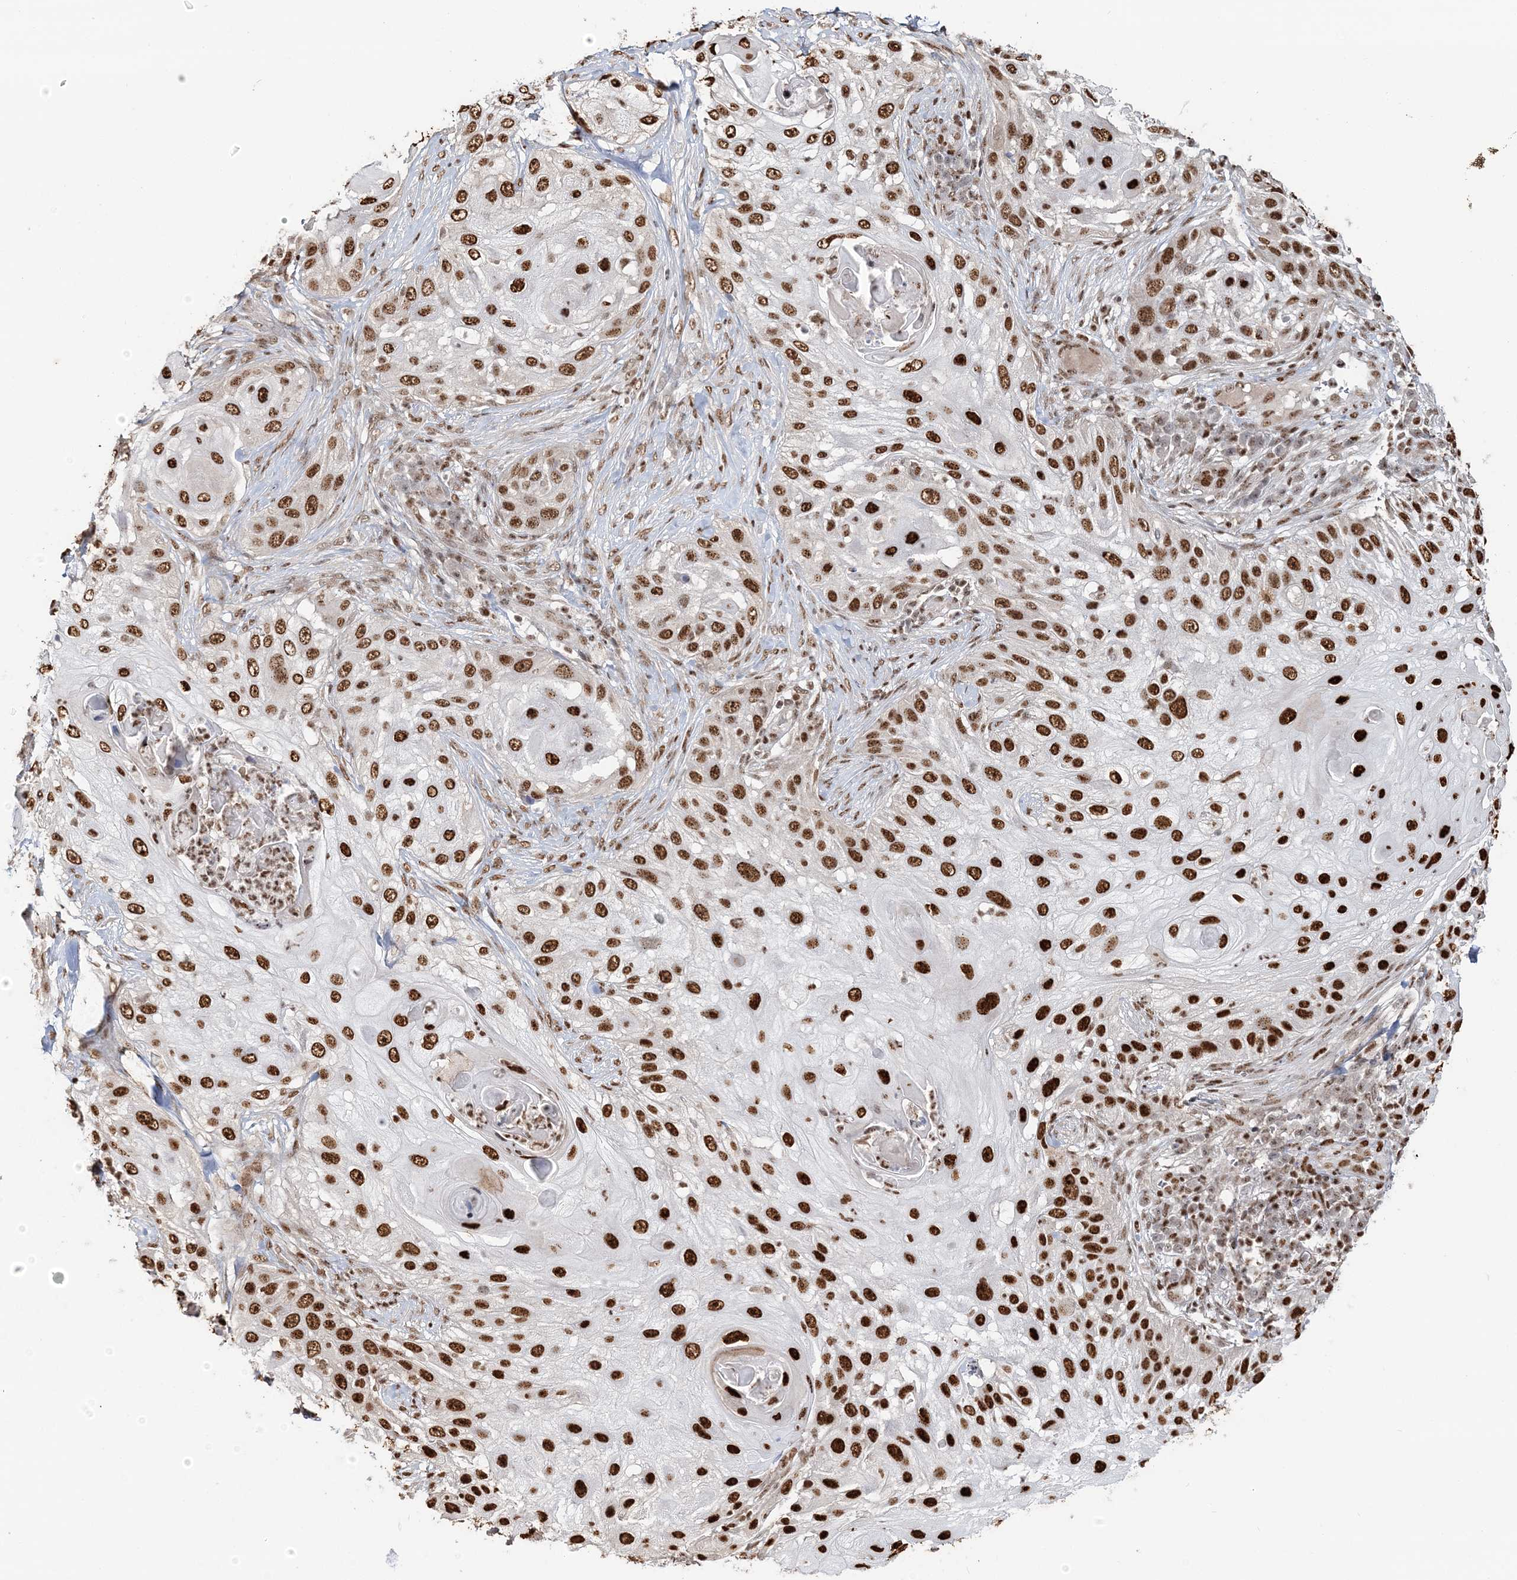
{"staining": {"intensity": "strong", "quantity": ">75%", "location": "nuclear"}, "tissue": "skin cancer", "cell_type": "Tumor cells", "image_type": "cancer", "snomed": [{"axis": "morphology", "description": "Squamous cell carcinoma, NOS"}, {"axis": "topography", "description": "Skin"}], "caption": "High-magnification brightfield microscopy of squamous cell carcinoma (skin) stained with DAB (3,3'-diaminobenzidine) (brown) and counterstained with hematoxylin (blue). tumor cells exhibit strong nuclear staining is seen in about>75% of cells.", "gene": "SUMO2", "patient": {"sex": "female", "age": 44}}